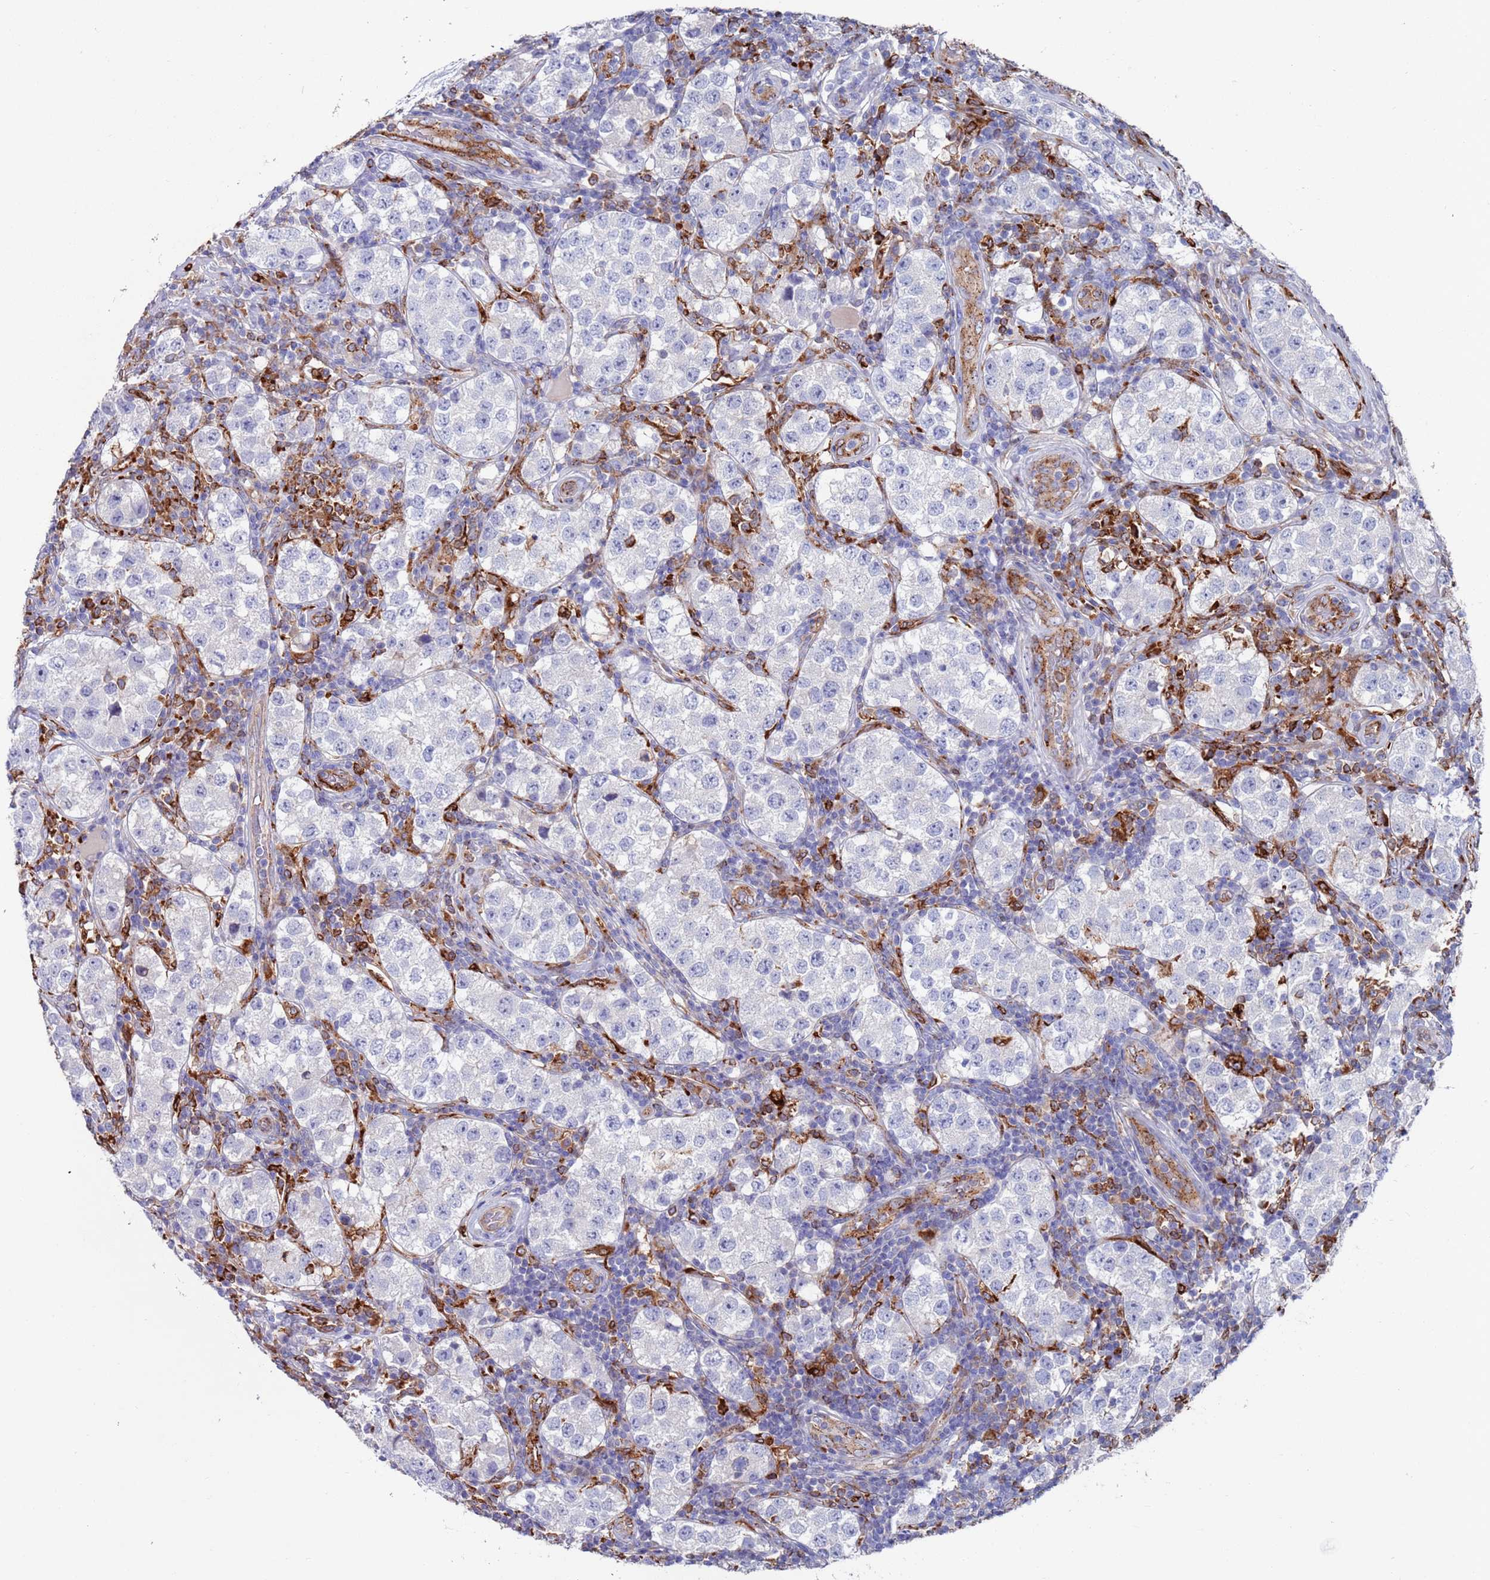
{"staining": {"intensity": "negative", "quantity": "none", "location": "none"}, "tissue": "testis cancer", "cell_type": "Tumor cells", "image_type": "cancer", "snomed": [{"axis": "morphology", "description": "Seminoma, NOS"}, {"axis": "topography", "description": "Testis"}], "caption": "Protein analysis of testis seminoma exhibits no significant staining in tumor cells. (Immunohistochemistry (ihc), brightfield microscopy, high magnification).", "gene": "GREB1L", "patient": {"sex": "male", "age": 34}}